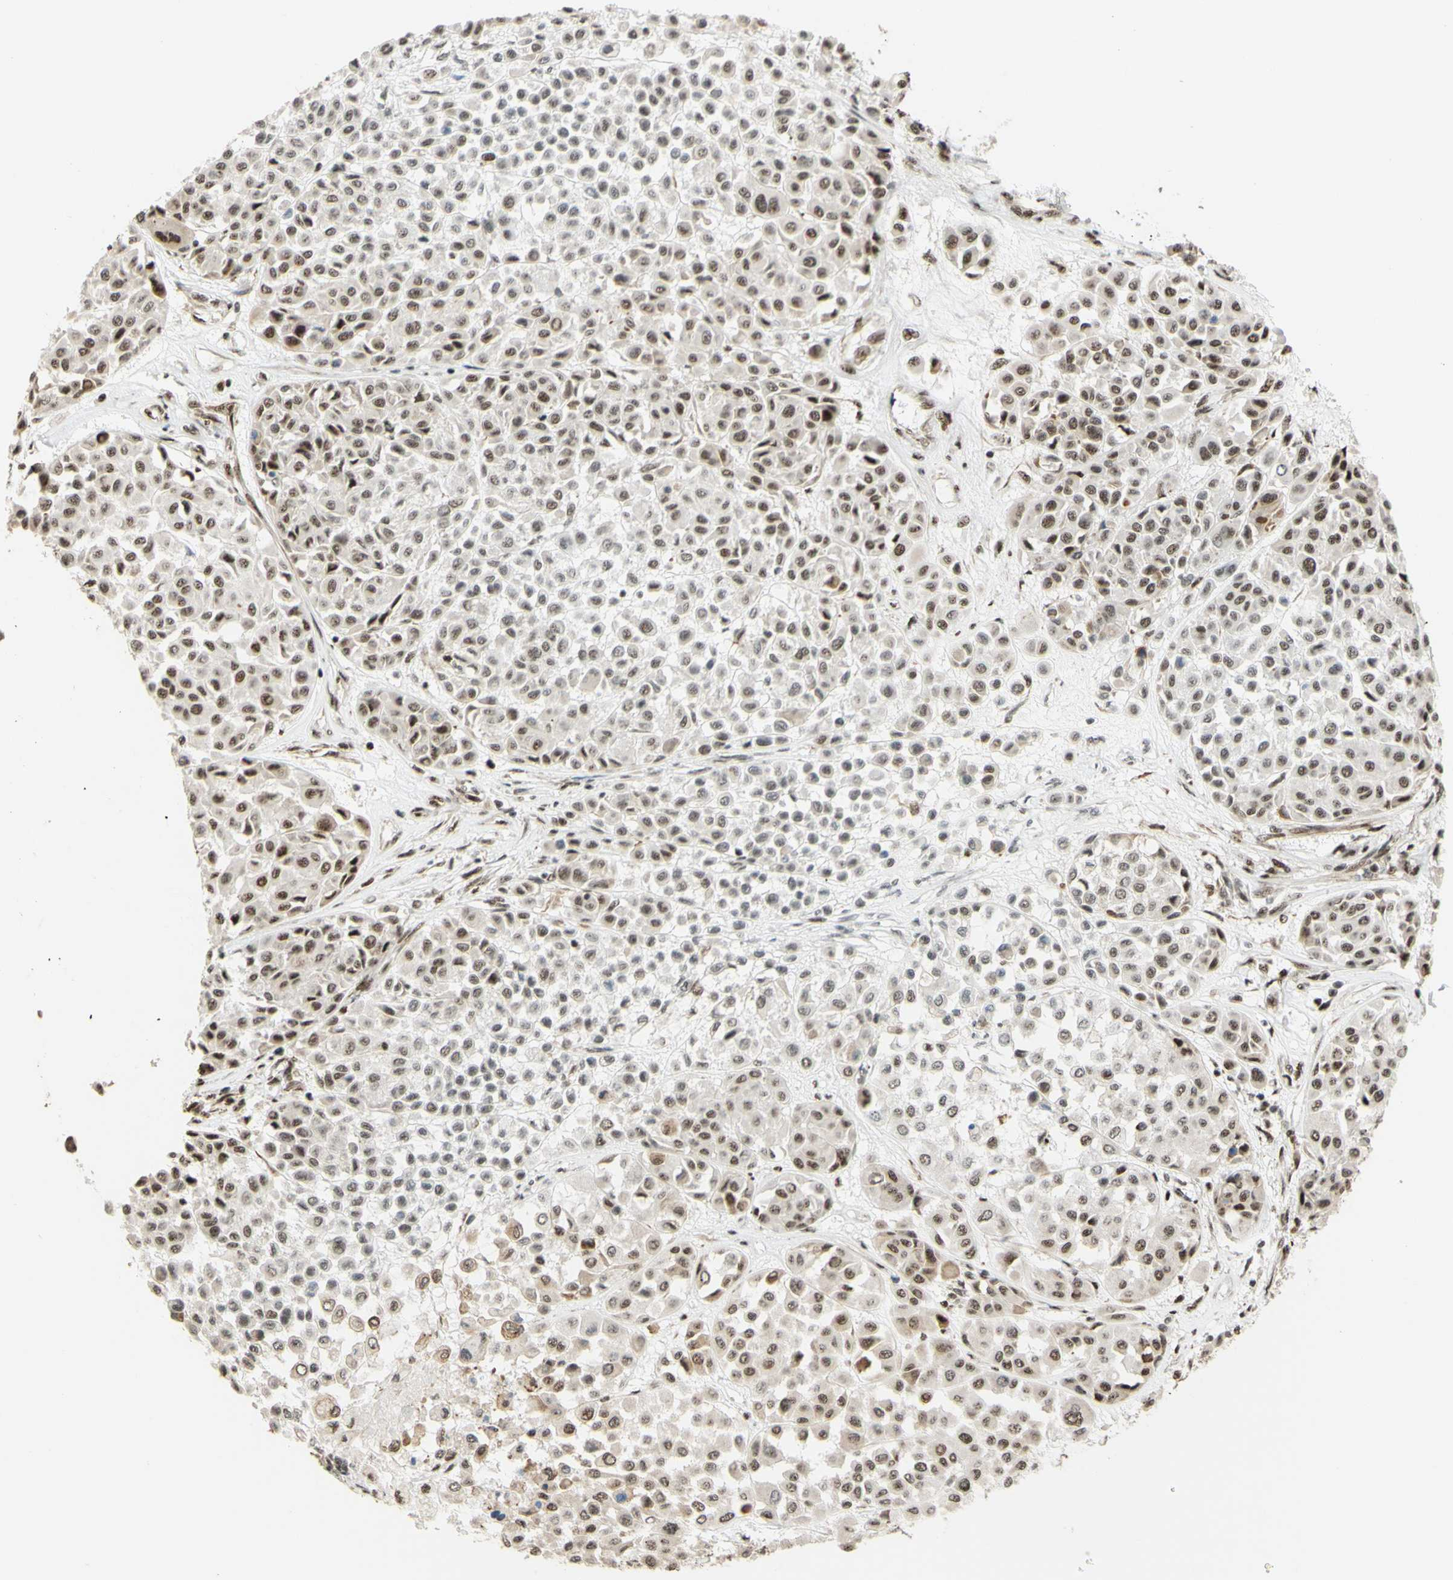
{"staining": {"intensity": "moderate", "quantity": ">75%", "location": "nuclear"}, "tissue": "melanoma", "cell_type": "Tumor cells", "image_type": "cancer", "snomed": [{"axis": "morphology", "description": "Malignant melanoma, Metastatic site"}, {"axis": "topography", "description": "Soft tissue"}], "caption": "An image of human melanoma stained for a protein exhibits moderate nuclear brown staining in tumor cells.", "gene": "SAP18", "patient": {"sex": "male", "age": 41}}